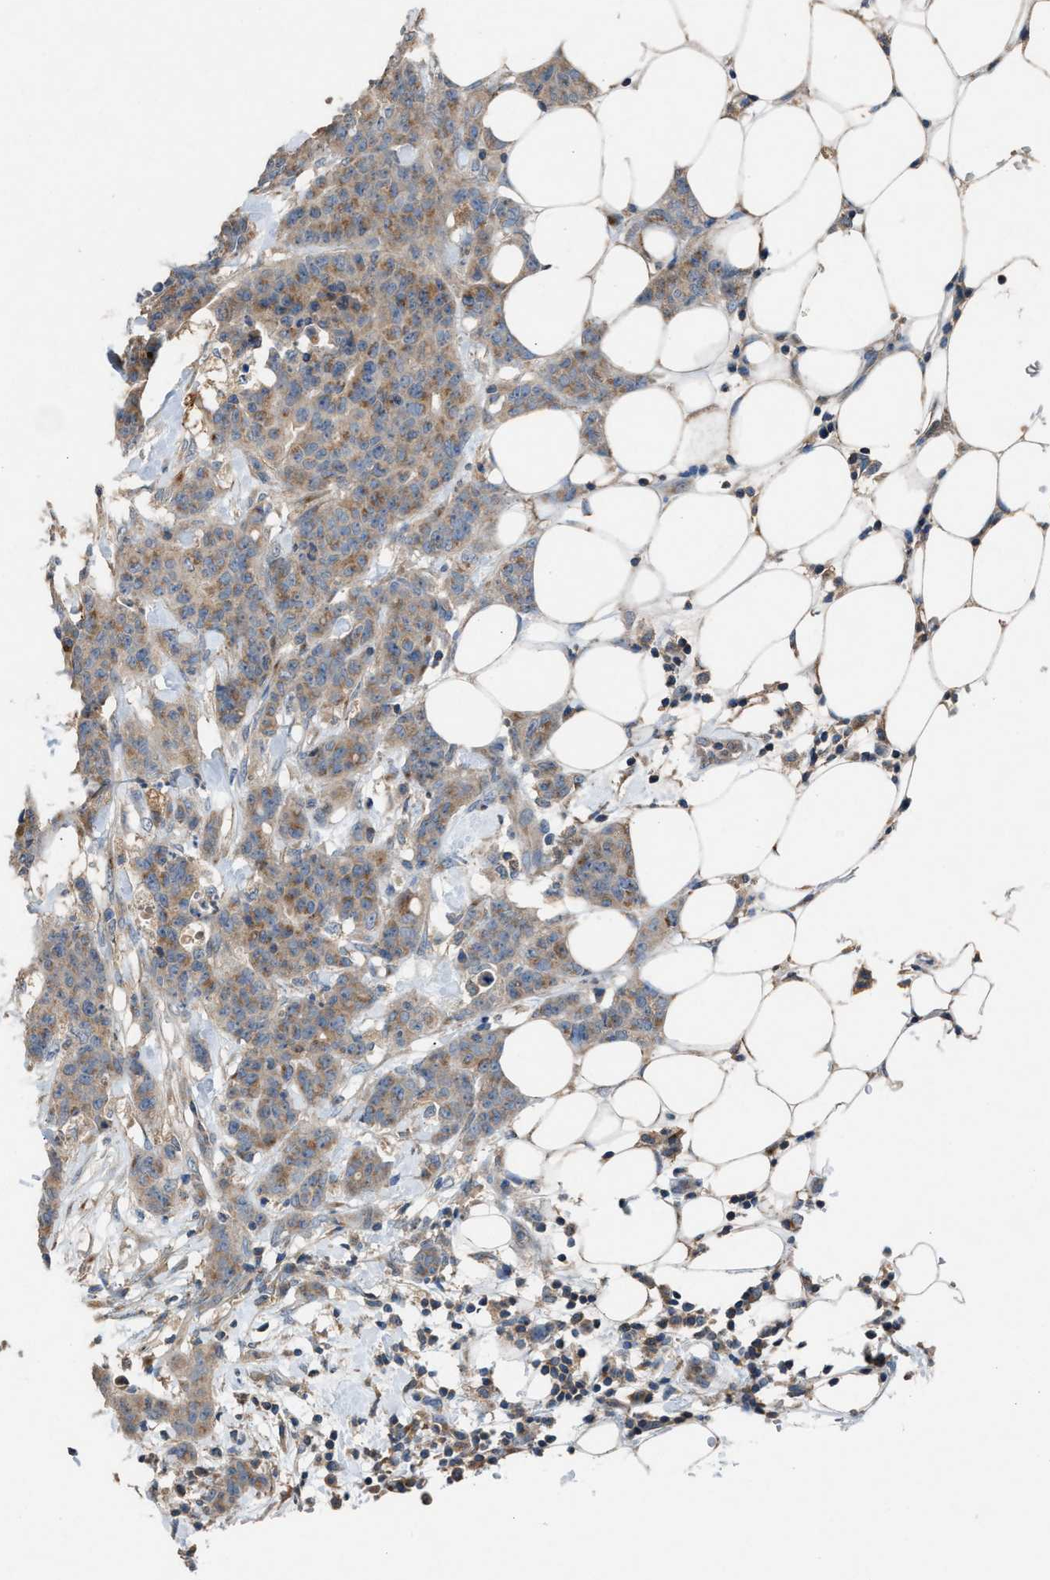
{"staining": {"intensity": "moderate", "quantity": ">75%", "location": "cytoplasmic/membranous"}, "tissue": "breast cancer", "cell_type": "Tumor cells", "image_type": "cancer", "snomed": [{"axis": "morphology", "description": "Normal tissue, NOS"}, {"axis": "morphology", "description": "Duct carcinoma"}, {"axis": "topography", "description": "Breast"}], "caption": "This is an image of immunohistochemistry (IHC) staining of infiltrating ductal carcinoma (breast), which shows moderate expression in the cytoplasmic/membranous of tumor cells.", "gene": "TPK1", "patient": {"sex": "female", "age": 40}}